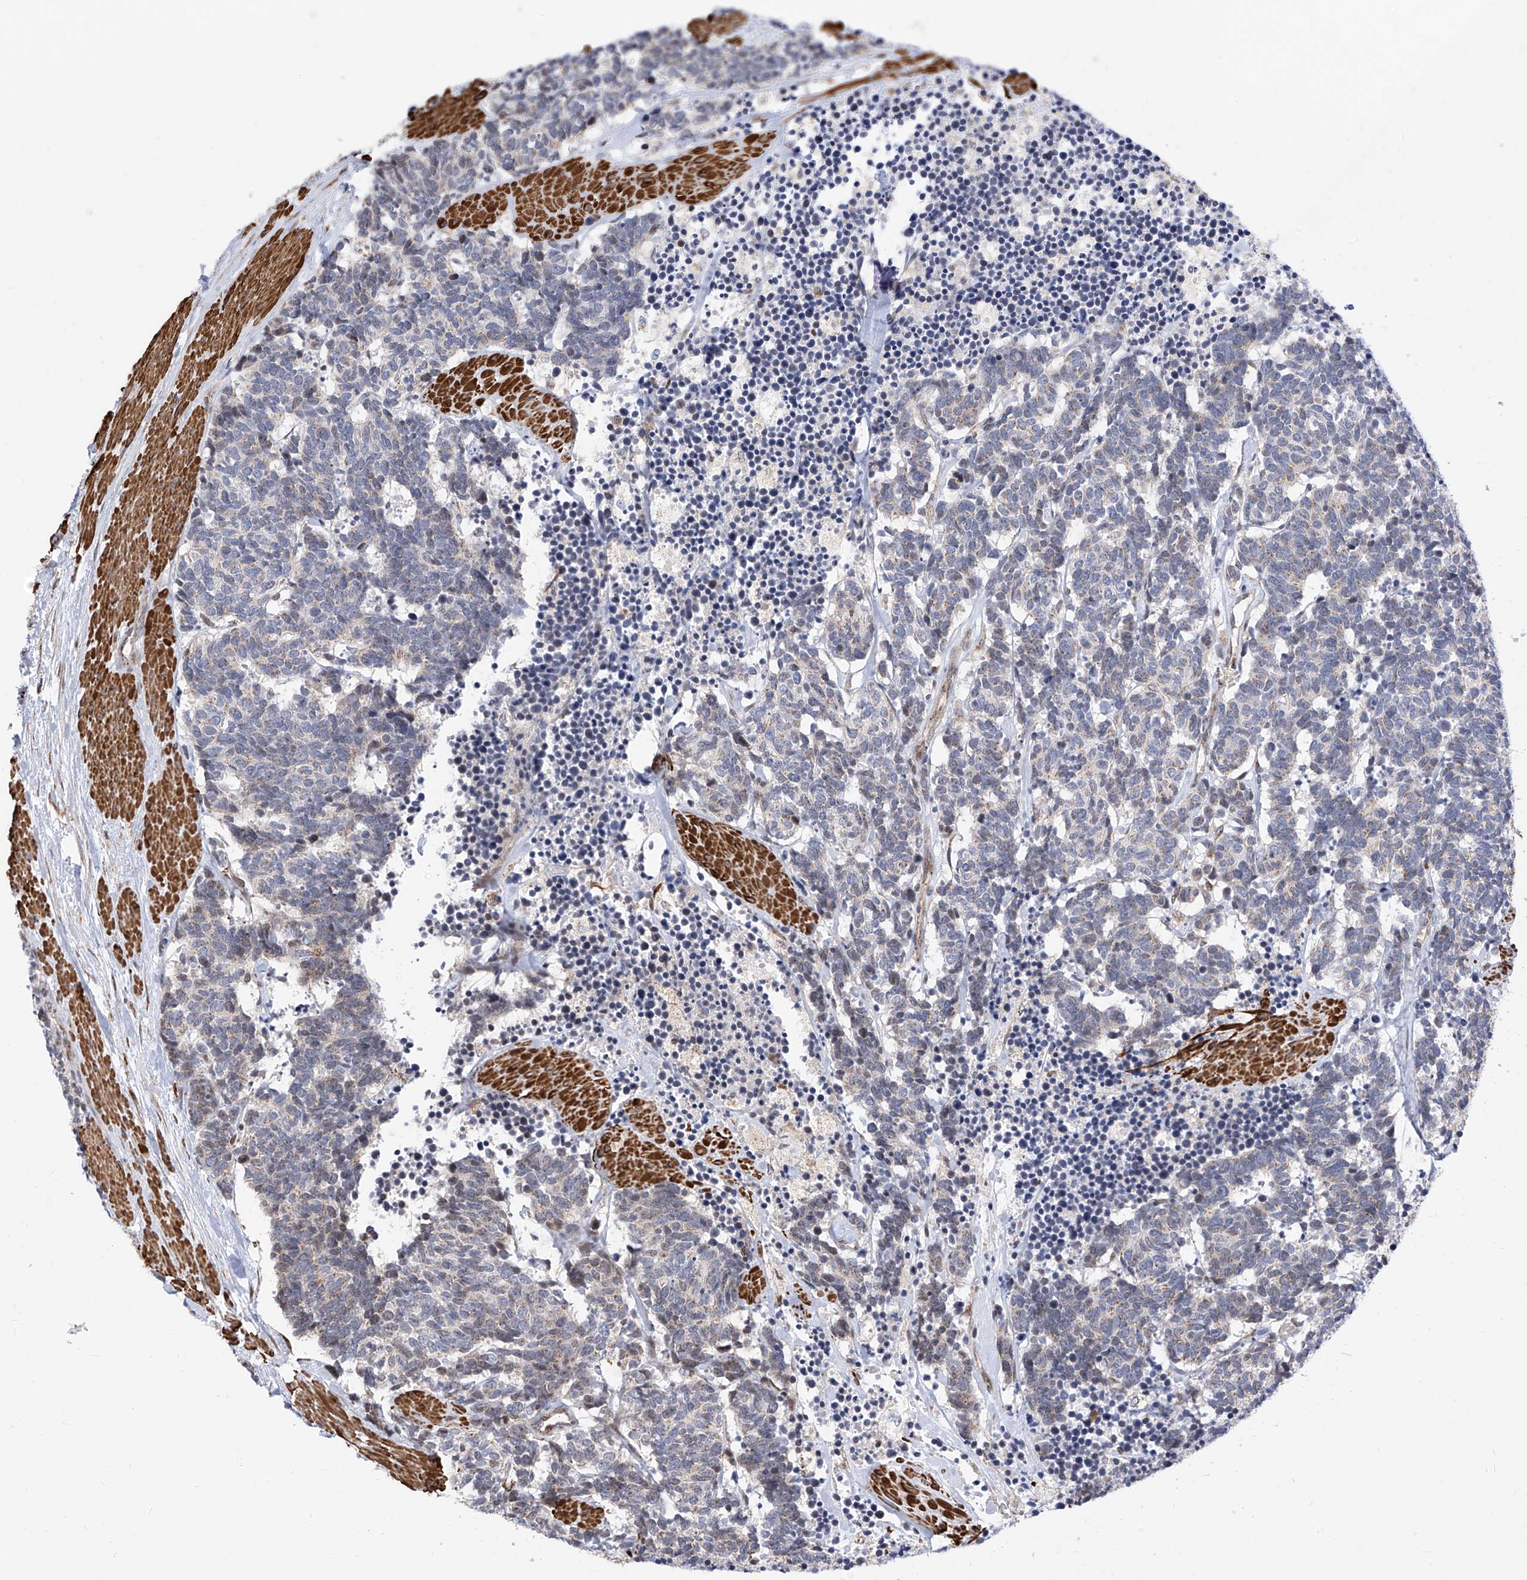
{"staining": {"intensity": "weak", "quantity": "25%-75%", "location": "cytoplasmic/membranous"}, "tissue": "carcinoid", "cell_type": "Tumor cells", "image_type": "cancer", "snomed": [{"axis": "morphology", "description": "Carcinoma, NOS"}, {"axis": "morphology", "description": "Carcinoid, malignant, NOS"}, {"axis": "topography", "description": "Urinary bladder"}], "caption": "Immunohistochemistry of human carcinoid reveals low levels of weak cytoplasmic/membranous positivity in approximately 25%-75% of tumor cells. Using DAB (3,3'-diaminobenzidine) (brown) and hematoxylin (blue) stains, captured at high magnification using brightfield microscopy.", "gene": "TTLL8", "patient": {"sex": "male", "age": 57}}